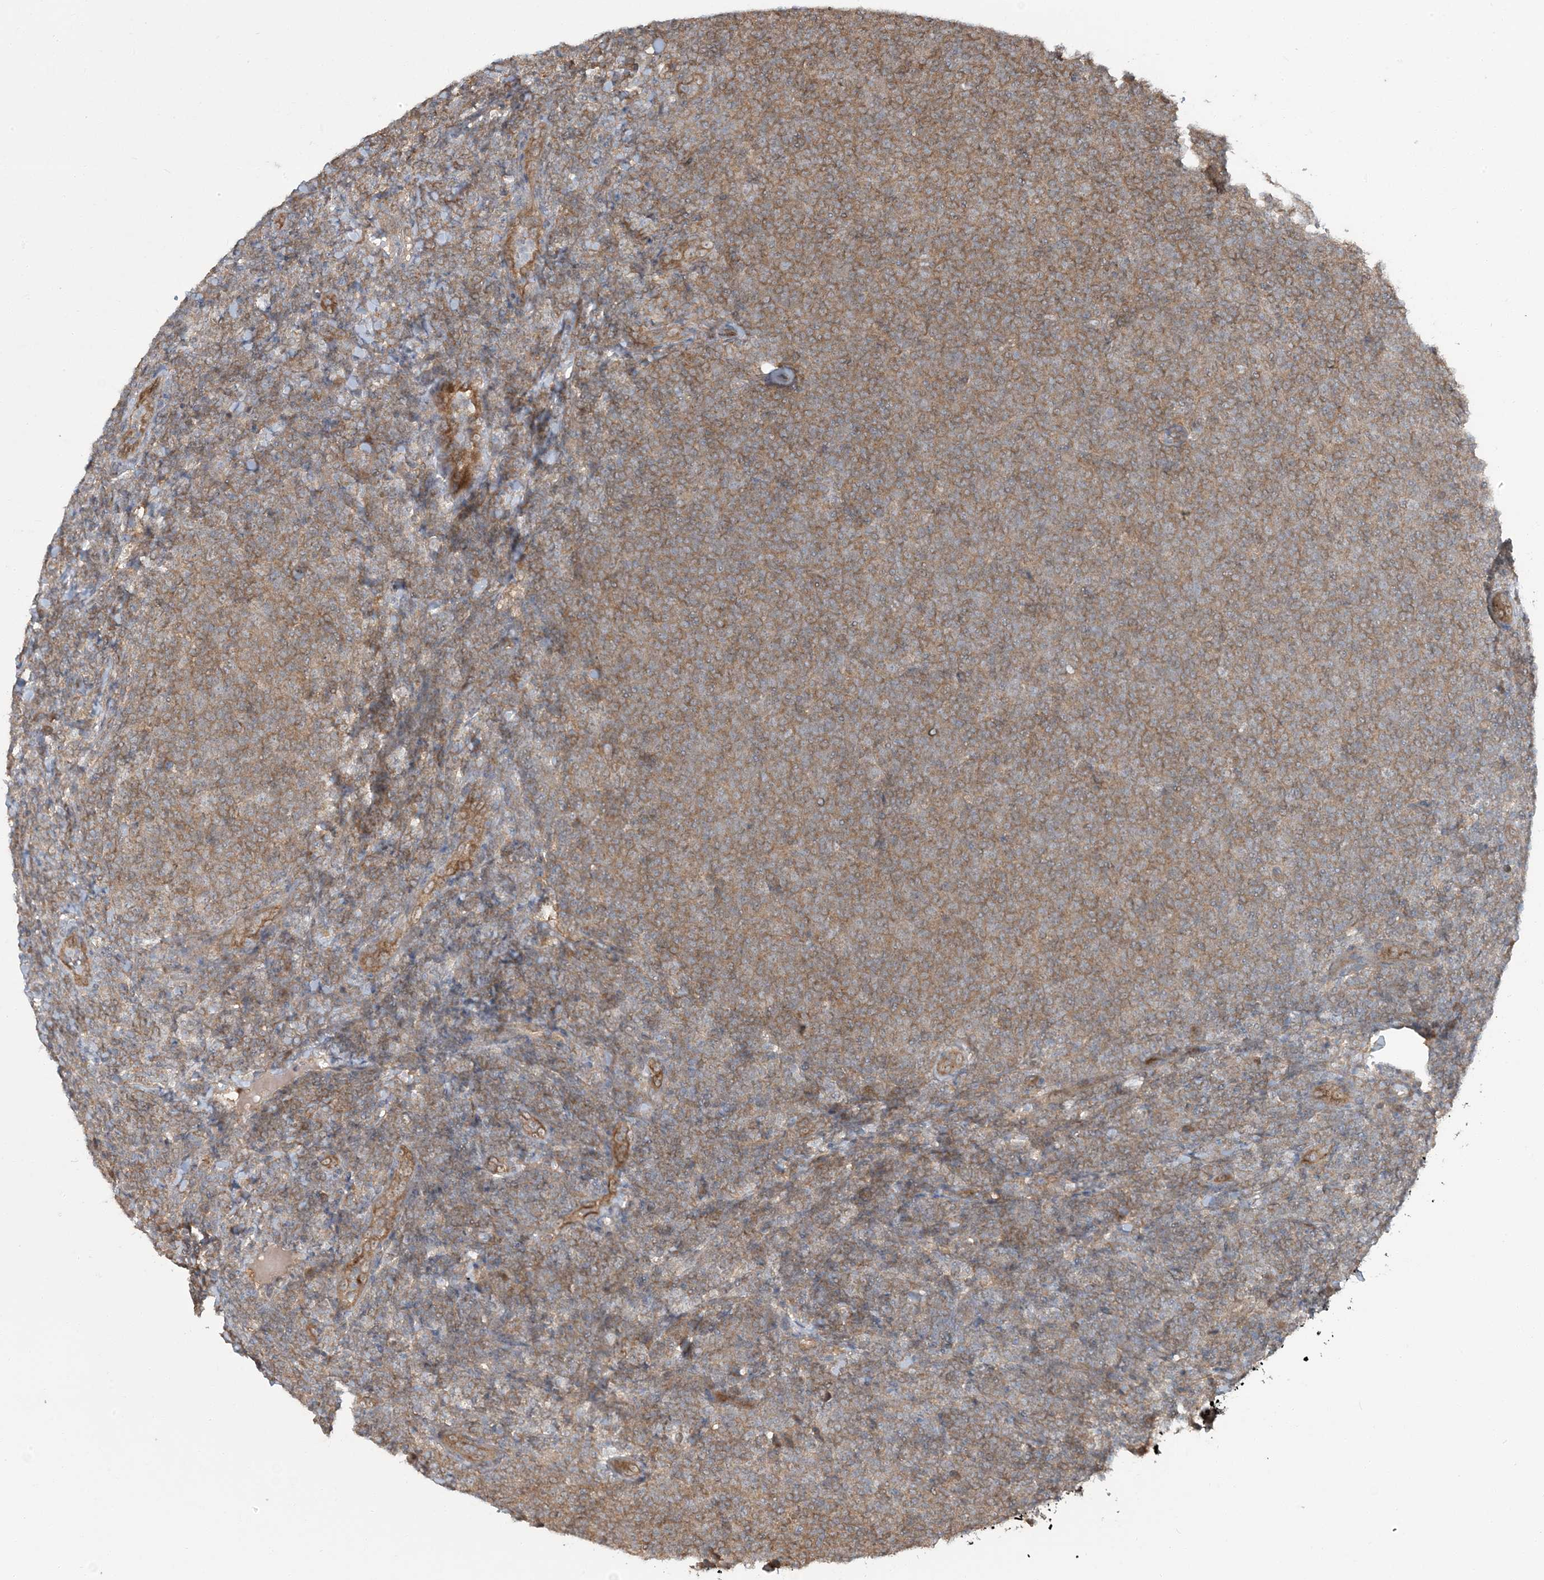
{"staining": {"intensity": "moderate", "quantity": ">75%", "location": "cytoplasmic/membranous"}, "tissue": "lymphoma", "cell_type": "Tumor cells", "image_type": "cancer", "snomed": [{"axis": "morphology", "description": "Malignant lymphoma, non-Hodgkin's type, Low grade"}, {"axis": "topography", "description": "Lymph node"}], "caption": "Protein expression analysis of human low-grade malignant lymphoma, non-Hodgkin's type reveals moderate cytoplasmic/membranous expression in about >75% of tumor cells. Immunohistochemistry stains the protein of interest in brown and the nuclei are stained blue.", "gene": "ERI2", "patient": {"sex": "male", "age": 66}}